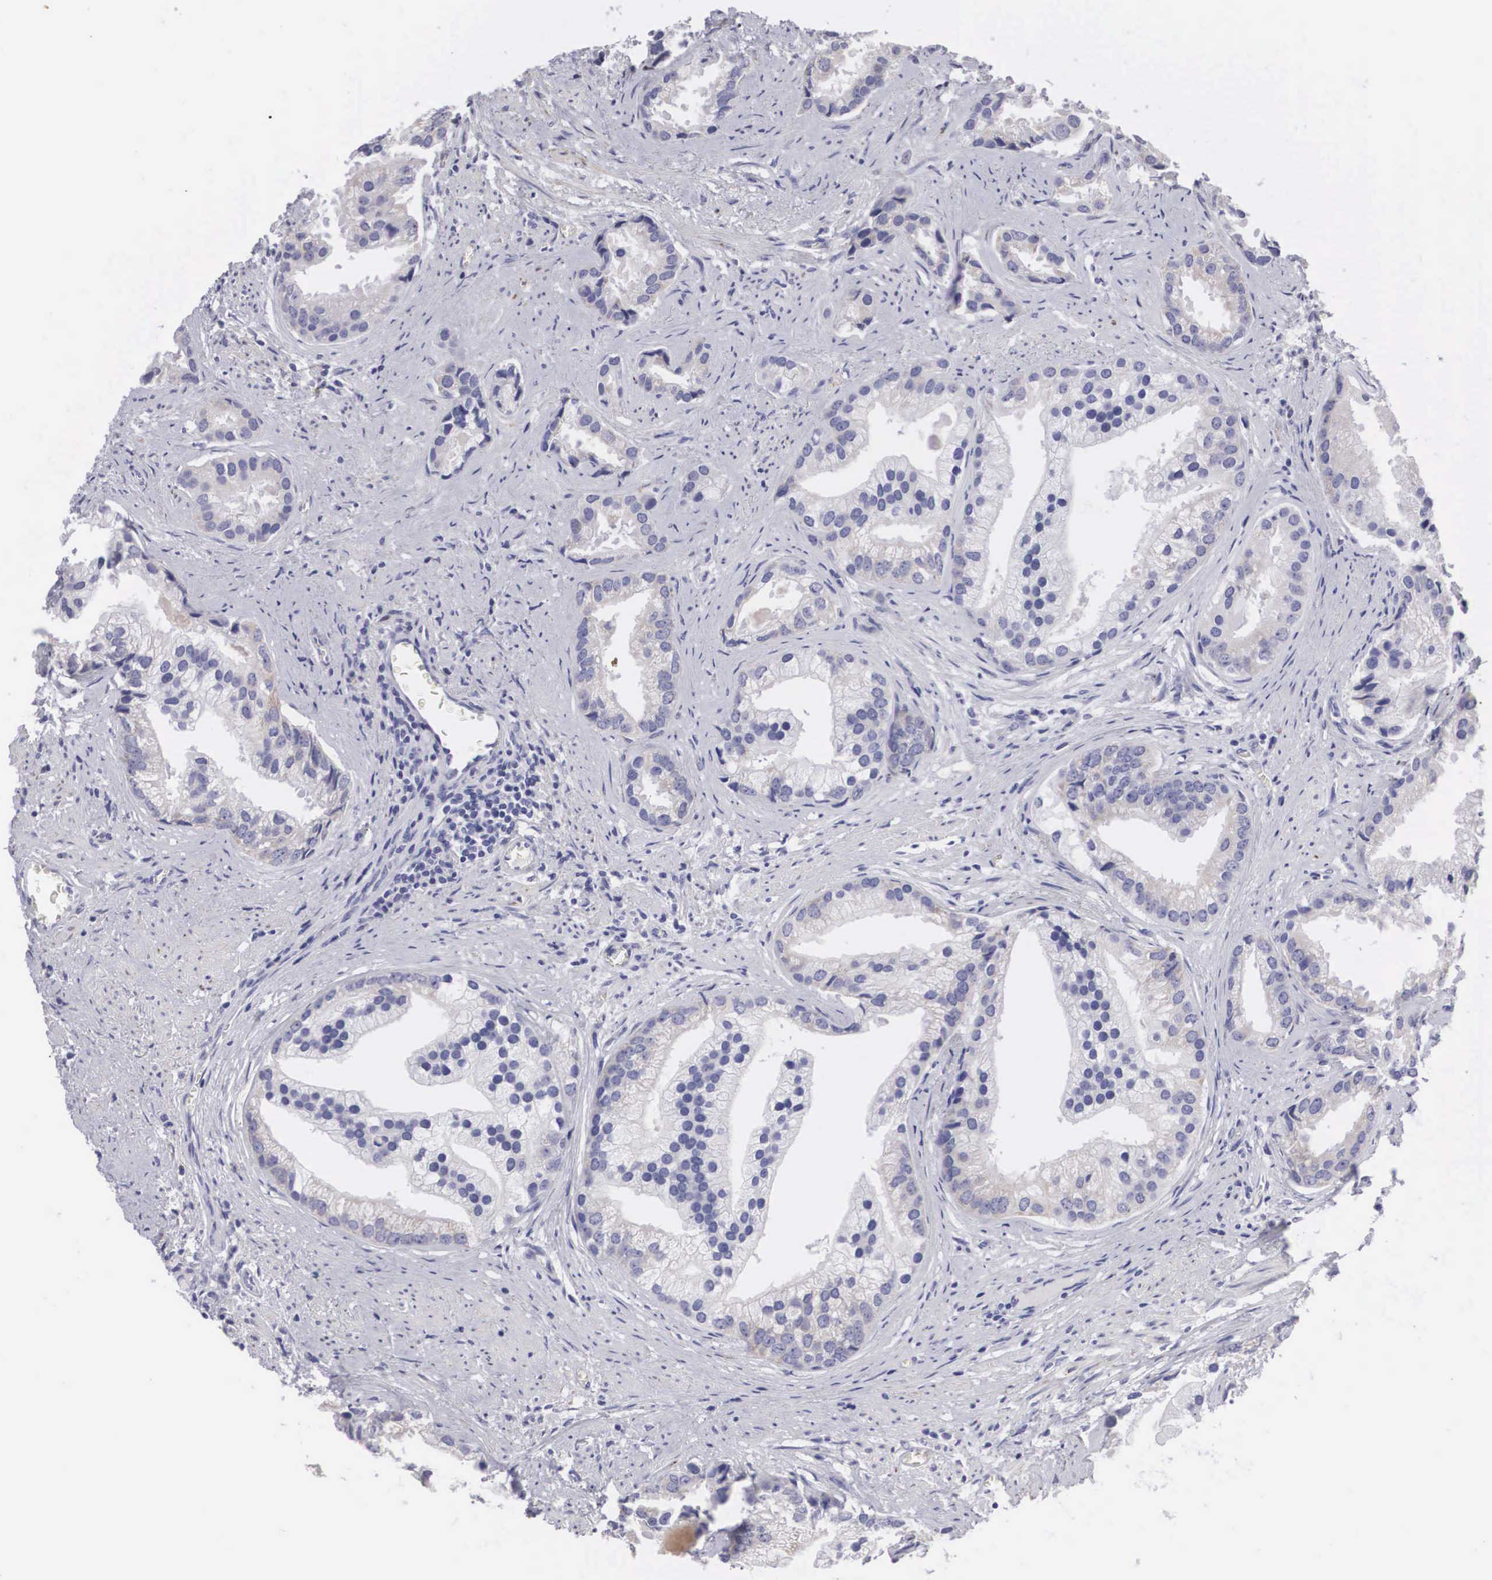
{"staining": {"intensity": "negative", "quantity": "none", "location": "none"}, "tissue": "prostate cancer", "cell_type": "Tumor cells", "image_type": "cancer", "snomed": [{"axis": "morphology", "description": "Adenocarcinoma, Medium grade"}, {"axis": "topography", "description": "Prostate"}], "caption": "This is a photomicrograph of IHC staining of prostate cancer, which shows no expression in tumor cells.", "gene": "ARMCX3", "patient": {"sex": "male", "age": 65}}